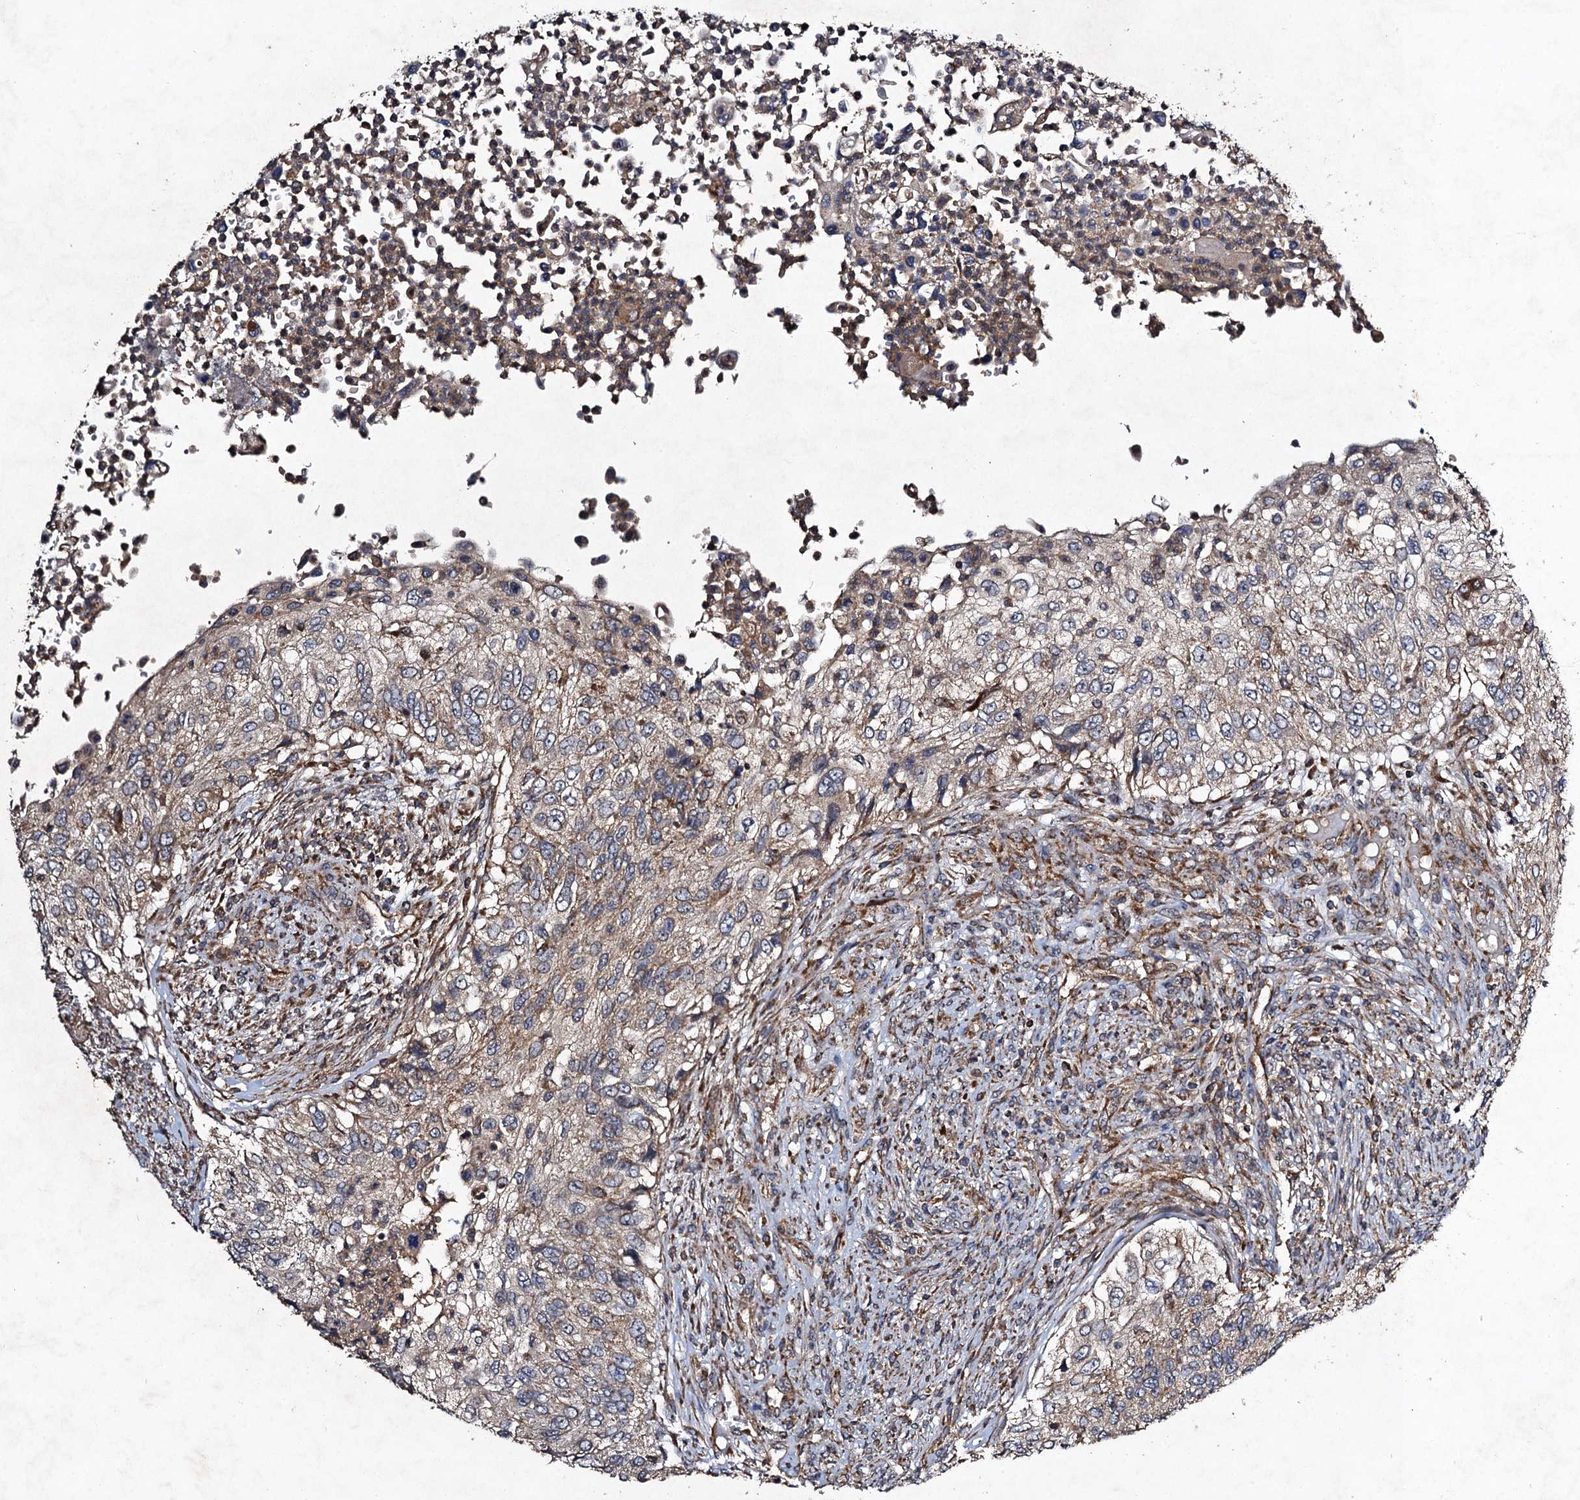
{"staining": {"intensity": "weak", "quantity": ">75%", "location": "cytoplasmic/membranous"}, "tissue": "urothelial cancer", "cell_type": "Tumor cells", "image_type": "cancer", "snomed": [{"axis": "morphology", "description": "Urothelial carcinoma, High grade"}, {"axis": "topography", "description": "Urinary bladder"}], "caption": "Weak cytoplasmic/membranous positivity is appreciated in approximately >75% of tumor cells in high-grade urothelial carcinoma. Using DAB (brown) and hematoxylin (blue) stains, captured at high magnification using brightfield microscopy.", "gene": "NDUFA13", "patient": {"sex": "female", "age": 60}}